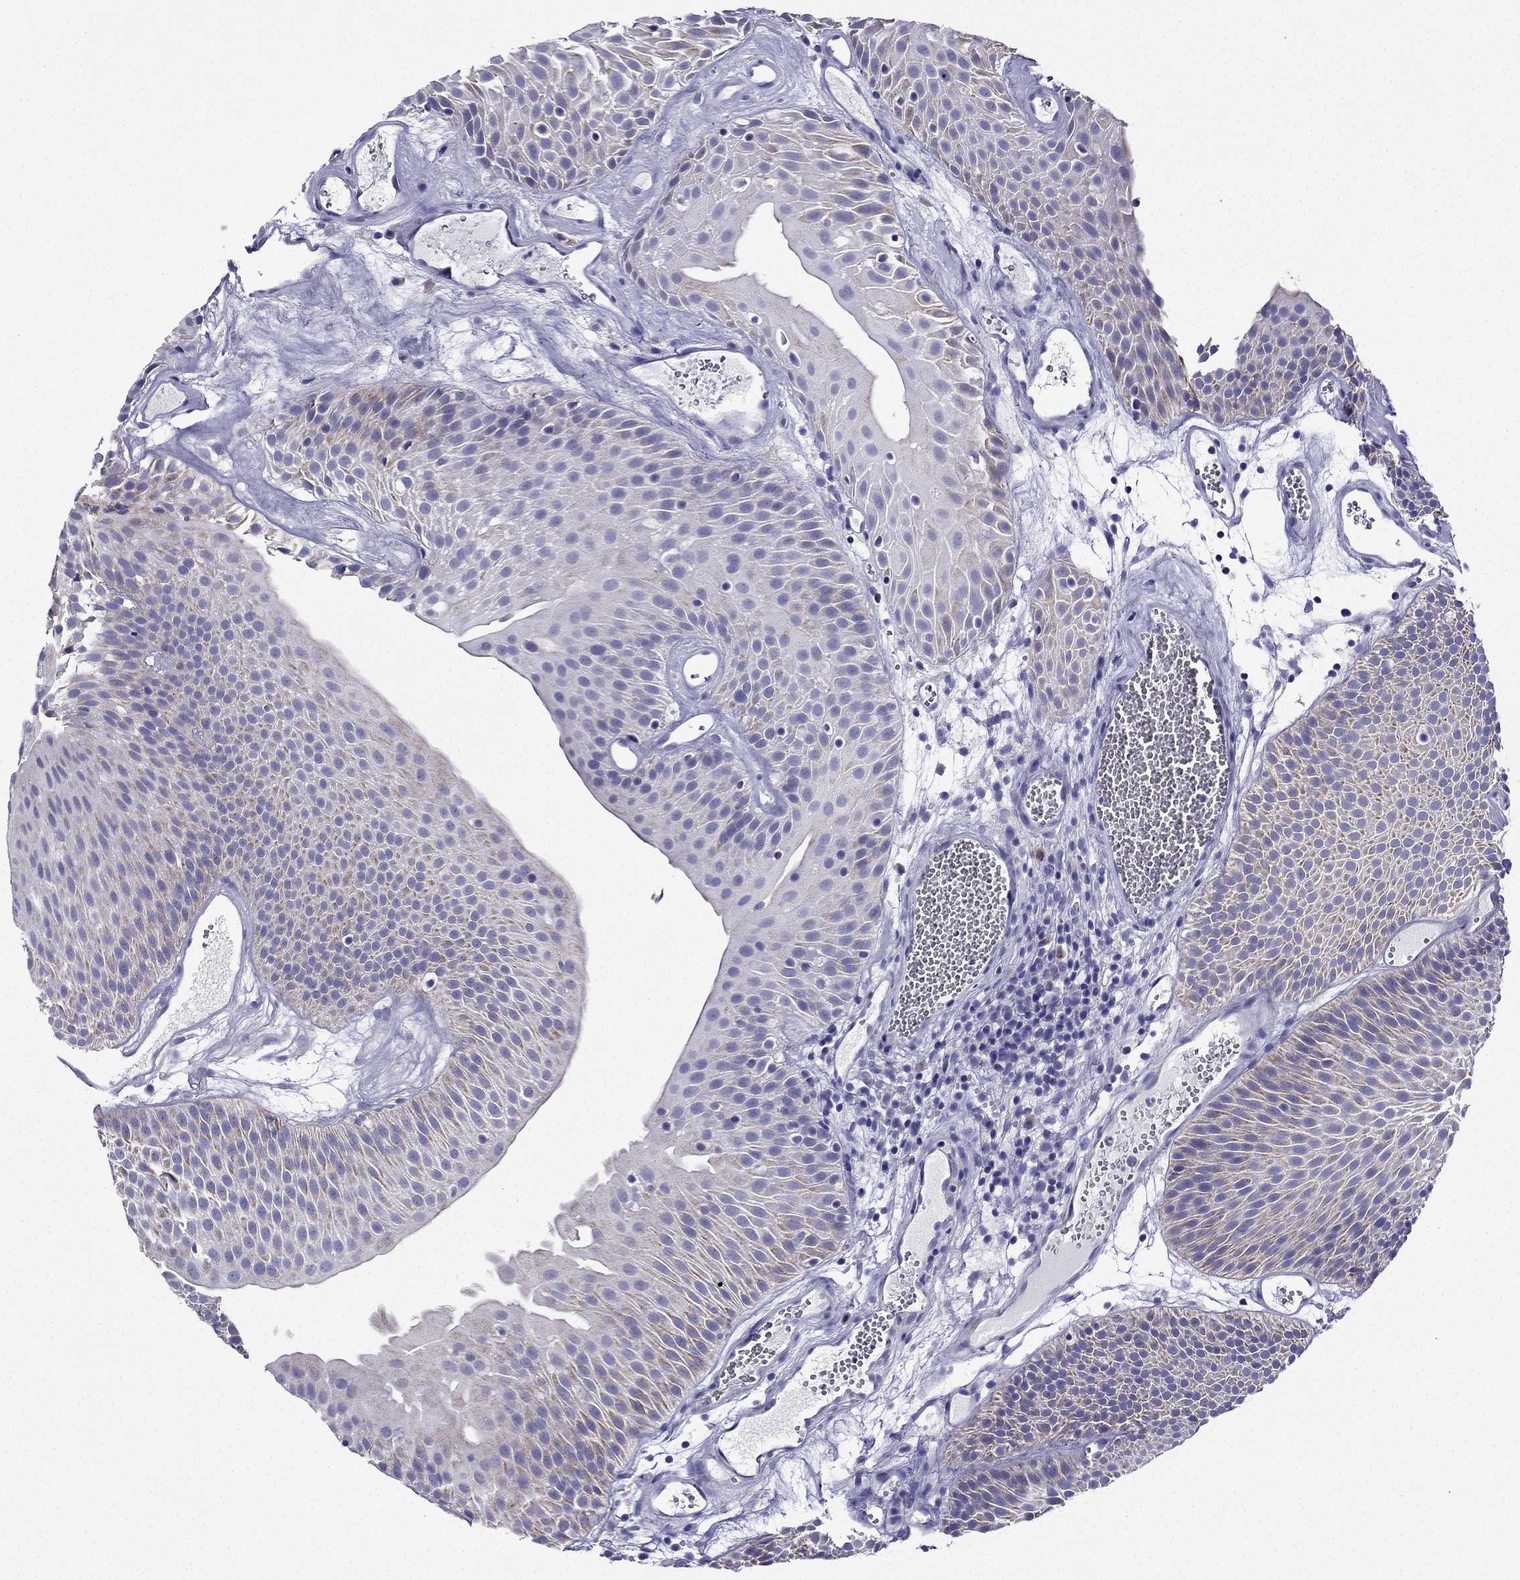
{"staining": {"intensity": "weak", "quantity": "<25%", "location": "cytoplasmic/membranous"}, "tissue": "urothelial cancer", "cell_type": "Tumor cells", "image_type": "cancer", "snomed": [{"axis": "morphology", "description": "Urothelial carcinoma, Low grade"}, {"axis": "topography", "description": "Urinary bladder"}], "caption": "High power microscopy micrograph of an immunohistochemistry micrograph of urothelial cancer, revealing no significant staining in tumor cells.", "gene": "KIF5A", "patient": {"sex": "male", "age": 52}}